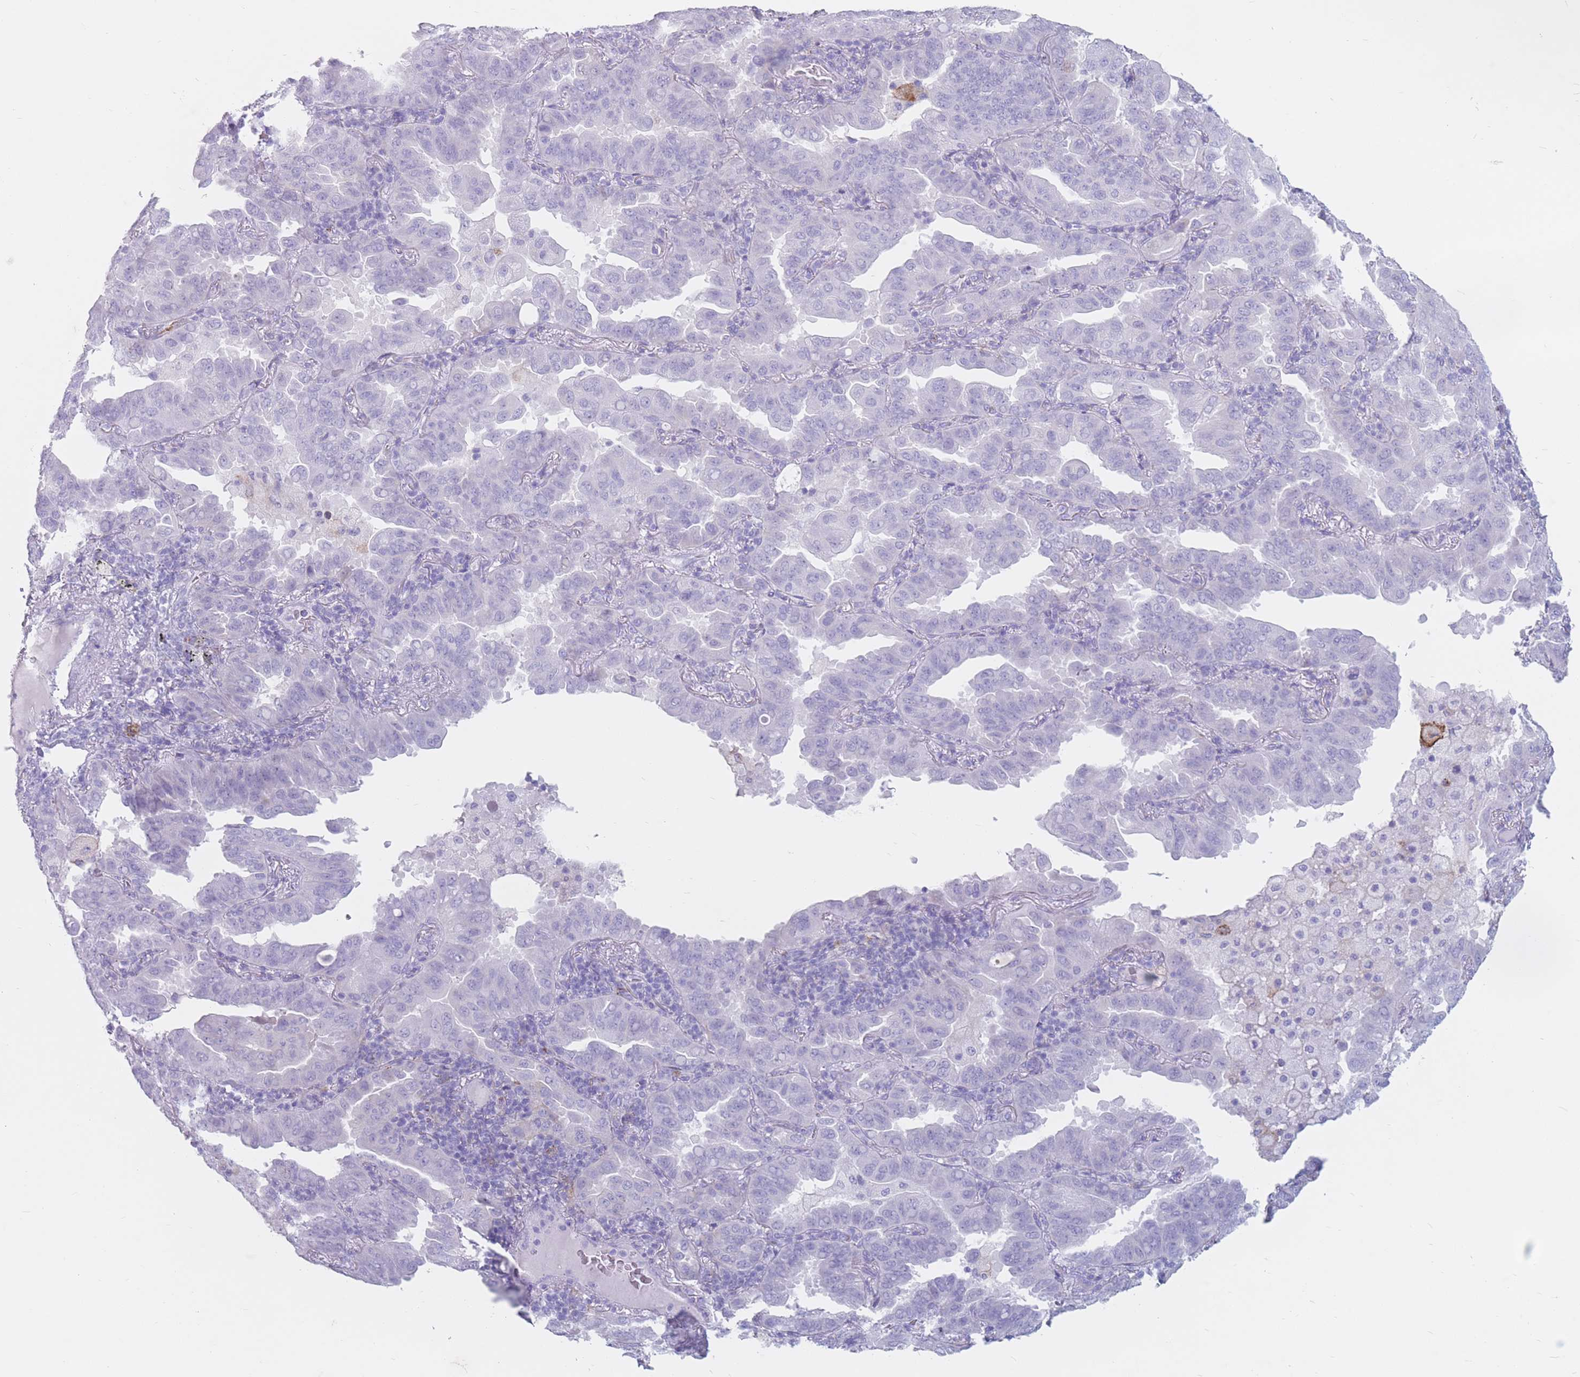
{"staining": {"intensity": "negative", "quantity": "none", "location": "none"}, "tissue": "lung cancer", "cell_type": "Tumor cells", "image_type": "cancer", "snomed": [{"axis": "morphology", "description": "Adenocarcinoma, NOS"}, {"axis": "topography", "description": "Lung"}], "caption": "This is a histopathology image of immunohistochemistry staining of lung cancer (adenocarcinoma), which shows no positivity in tumor cells.", "gene": "ST3GAL5", "patient": {"sex": "male", "age": 64}}